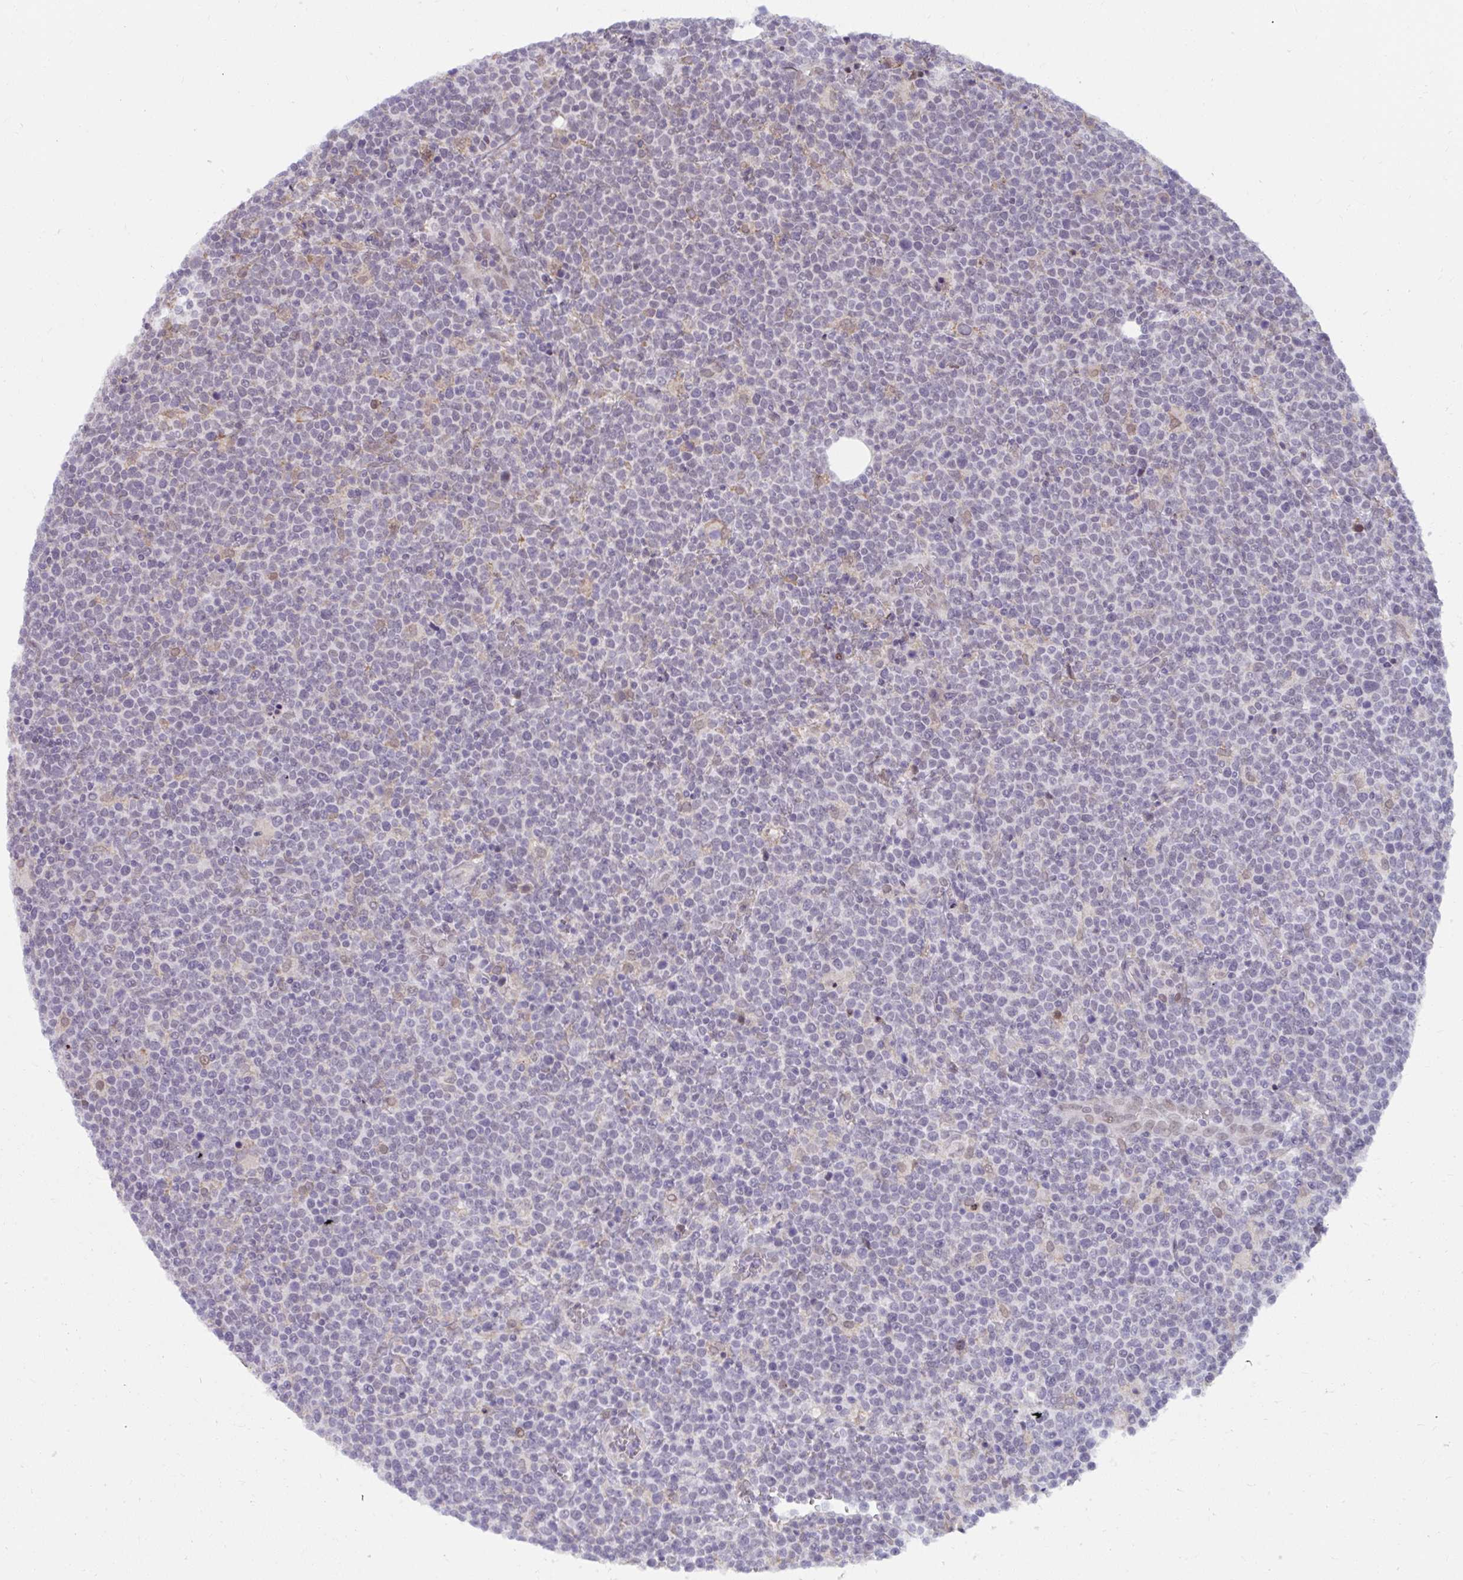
{"staining": {"intensity": "negative", "quantity": "none", "location": "none"}, "tissue": "lymphoma", "cell_type": "Tumor cells", "image_type": "cancer", "snomed": [{"axis": "morphology", "description": "Malignant lymphoma, non-Hodgkin's type, High grade"}, {"axis": "topography", "description": "Lymph node"}], "caption": "A photomicrograph of human lymphoma is negative for staining in tumor cells.", "gene": "NMNAT1", "patient": {"sex": "male", "age": 61}}